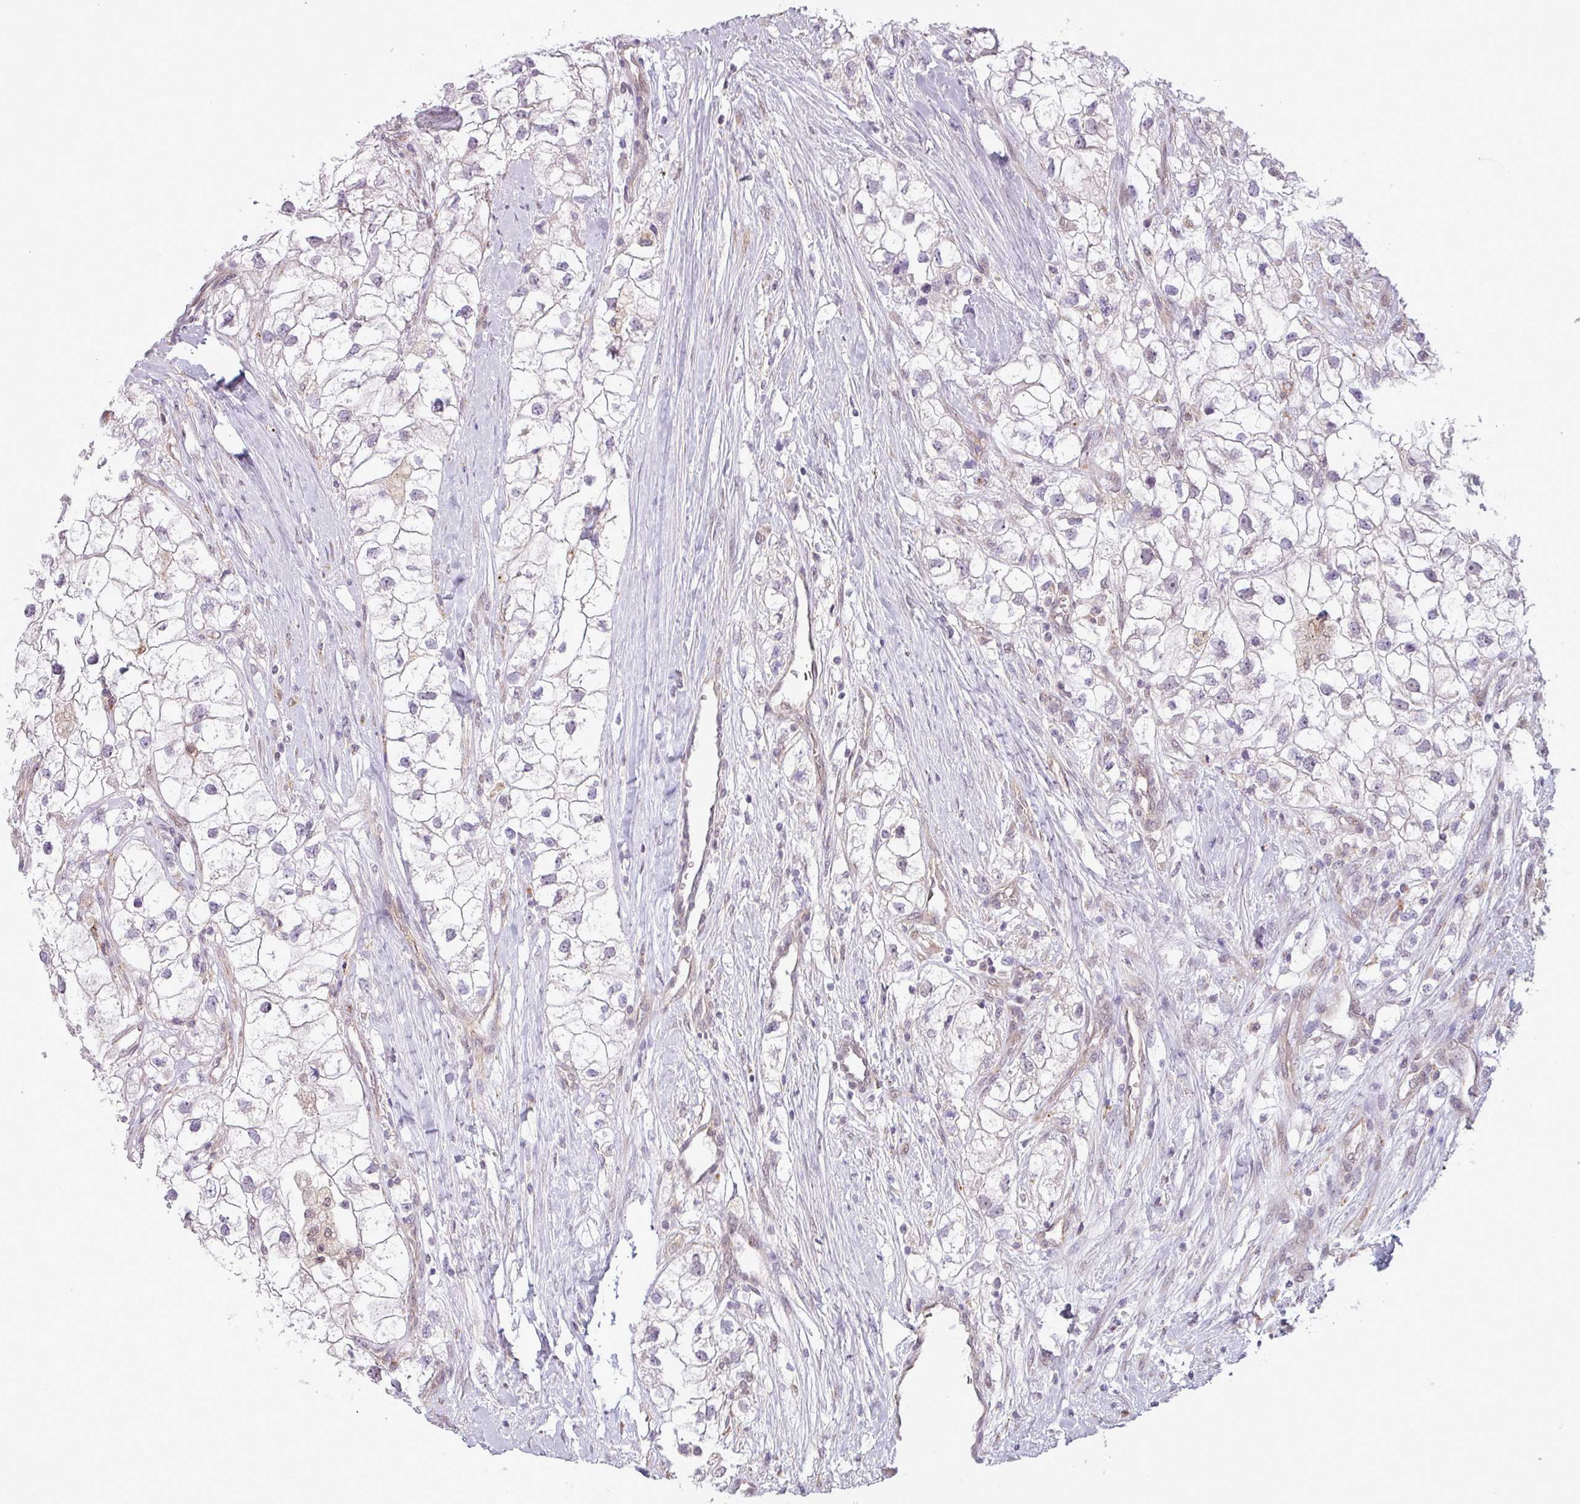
{"staining": {"intensity": "negative", "quantity": "none", "location": "none"}, "tissue": "renal cancer", "cell_type": "Tumor cells", "image_type": "cancer", "snomed": [{"axis": "morphology", "description": "Adenocarcinoma, NOS"}, {"axis": "topography", "description": "Kidney"}], "caption": "An immunohistochemistry (IHC) histopathology image of renal adenocarcinoma is shown. There is no staining in tumor cells of renal adenocarcinoma.", "gene": "CCDC144A", "patient": {"sex": "male", "age": 59}}